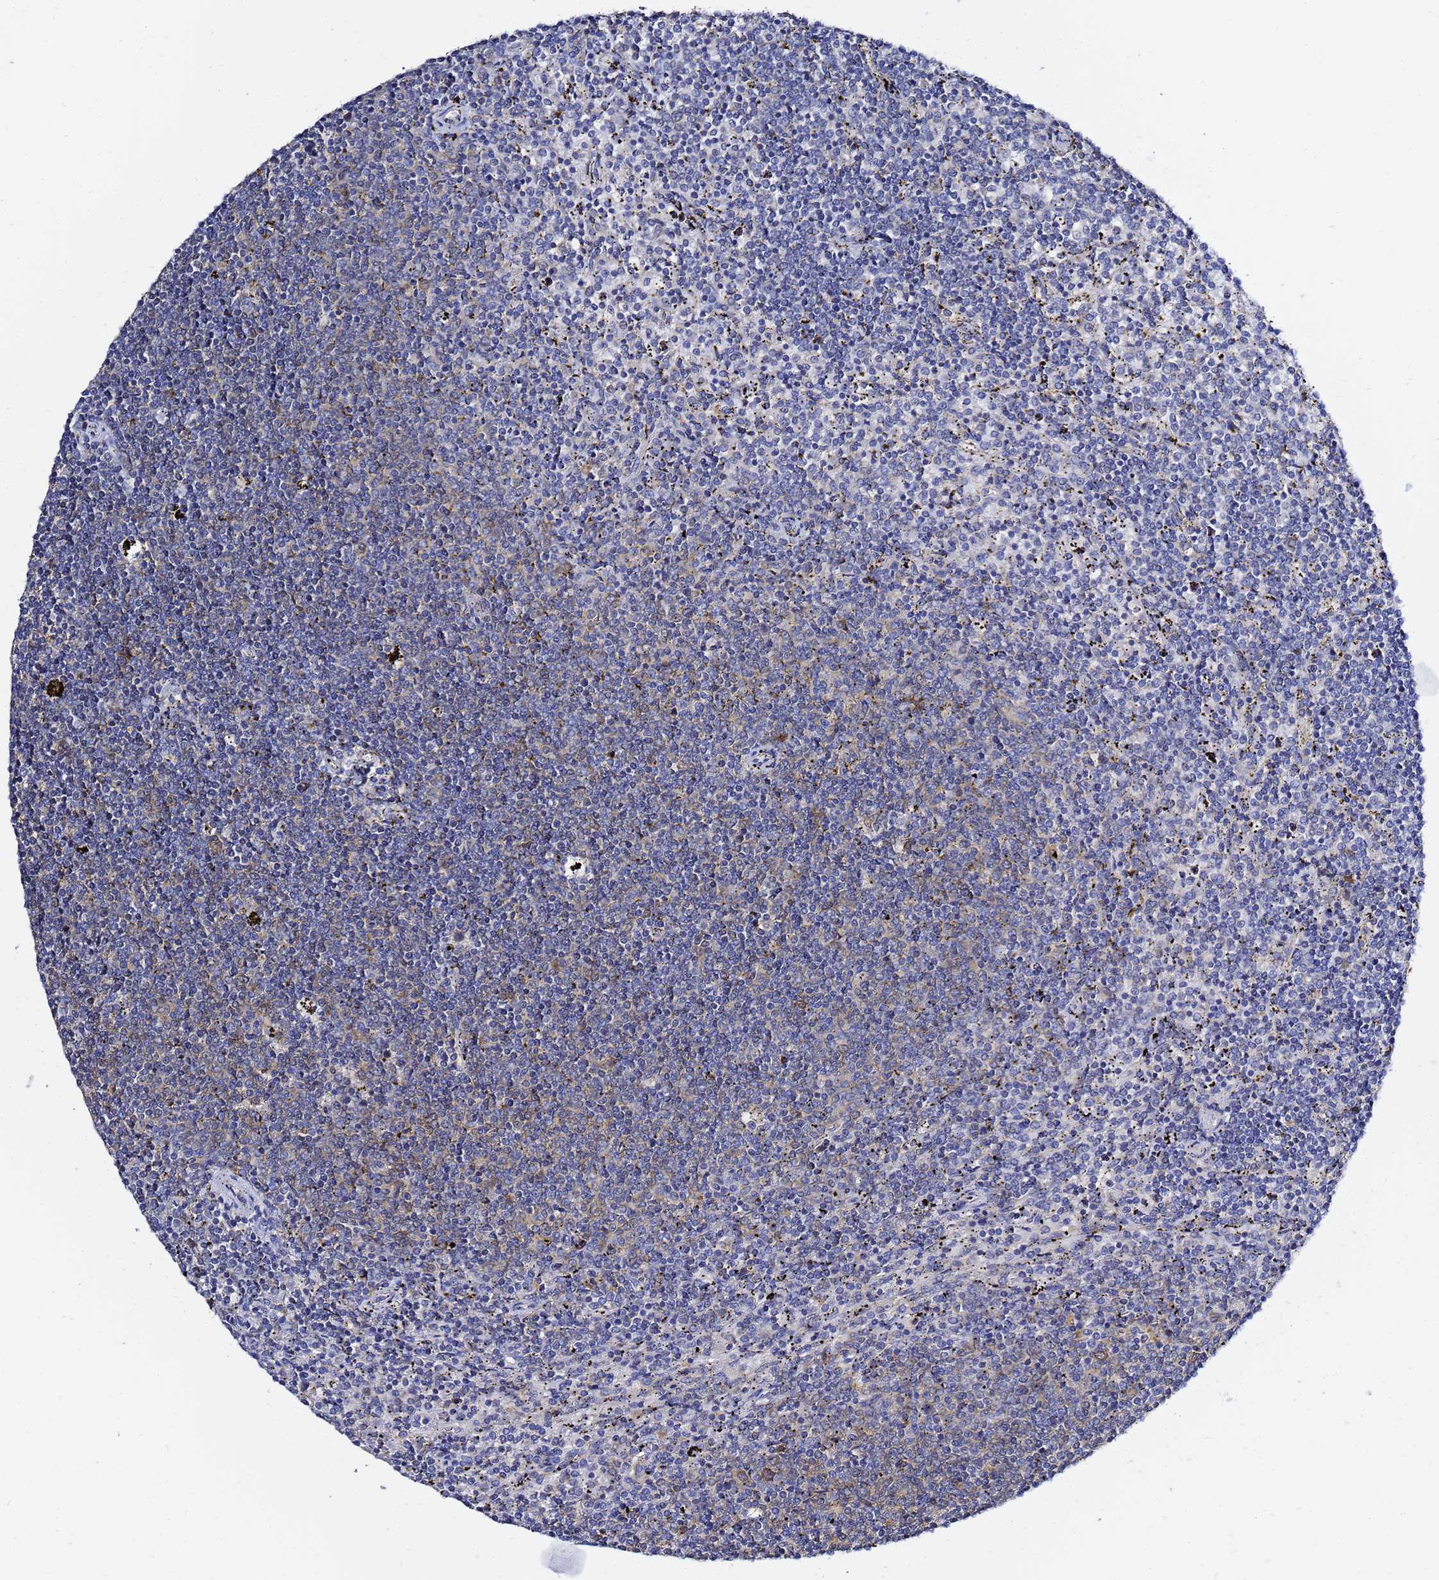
{"staining": {"intensity": "negative", "quantity": "none", "location": "none"}, "tissue": "lymphoma", "cell_type": "Tumor cells", "image_type": "cancer", "snomed": [{"axis": "morphology", "description": "Malignant lymphoma, non-Hodgkin's type, Low grade"}, {"axis": "topography", "description": "Spleen"}], "caption": "IHC of lymphoma reveals no expression in tumor cells.", "gene": "LENG1", "patient": {"sex": "female", "age": 50}}